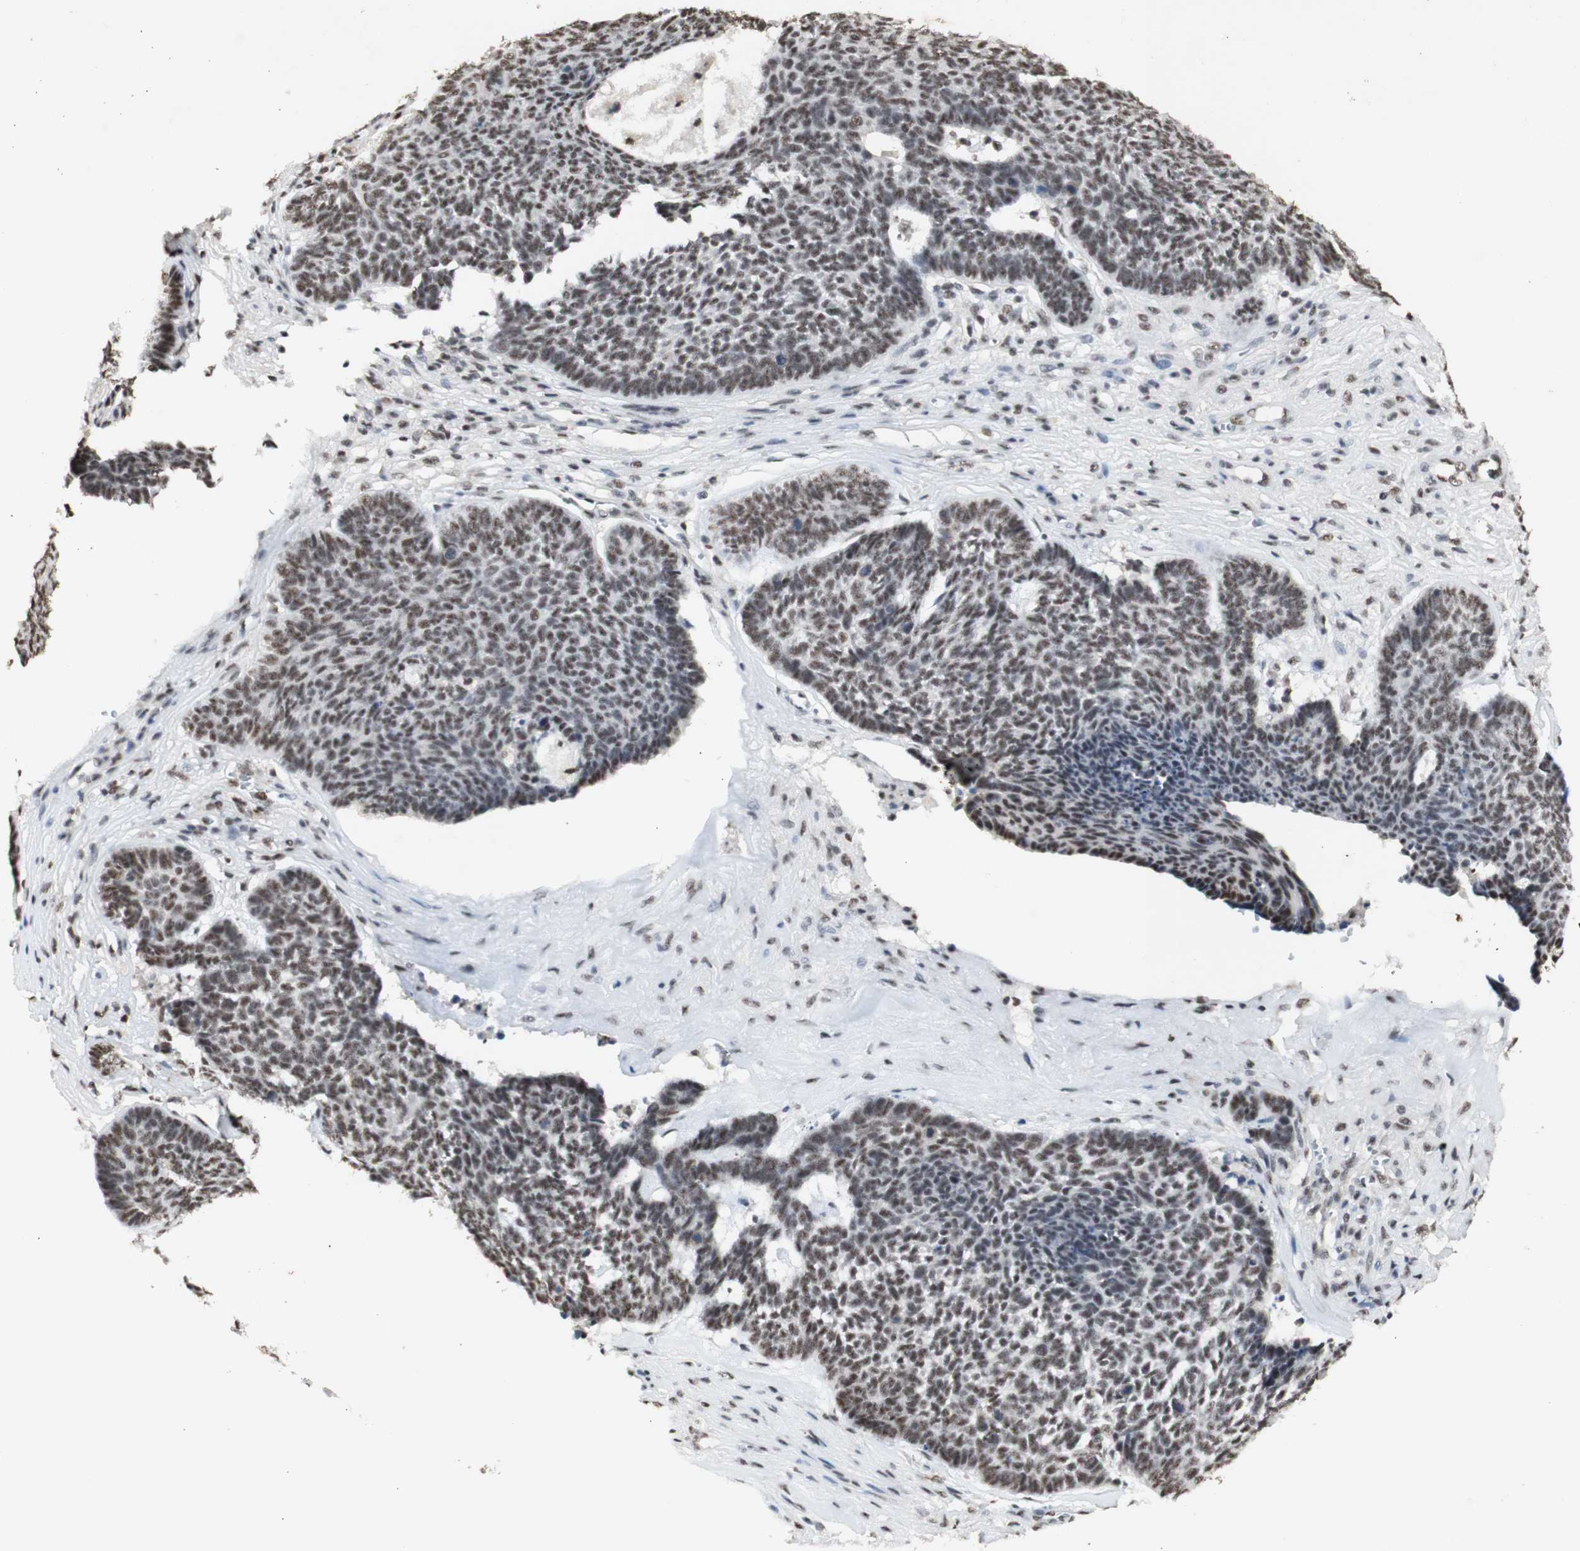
{"staining": {"intensity": "moderate", "quantity": ">75%", "location": "nuclear"}, "tissue": "skin cancer", "cell_type": "Tumor cells", "image_type": "cancer", "snomed": [{"axis": "morphology", "description": "Basal cell carcinoma"}, {"axis": "topography", "description": "Skin"}], "caption": "Skin cancer was stained to show a protein in brown. There is medium levels of moderate nuclear expression in approximately >75% of tumor cells.", "gene": "SNRPB", "patient": {"sex": "male", "age": 84}}